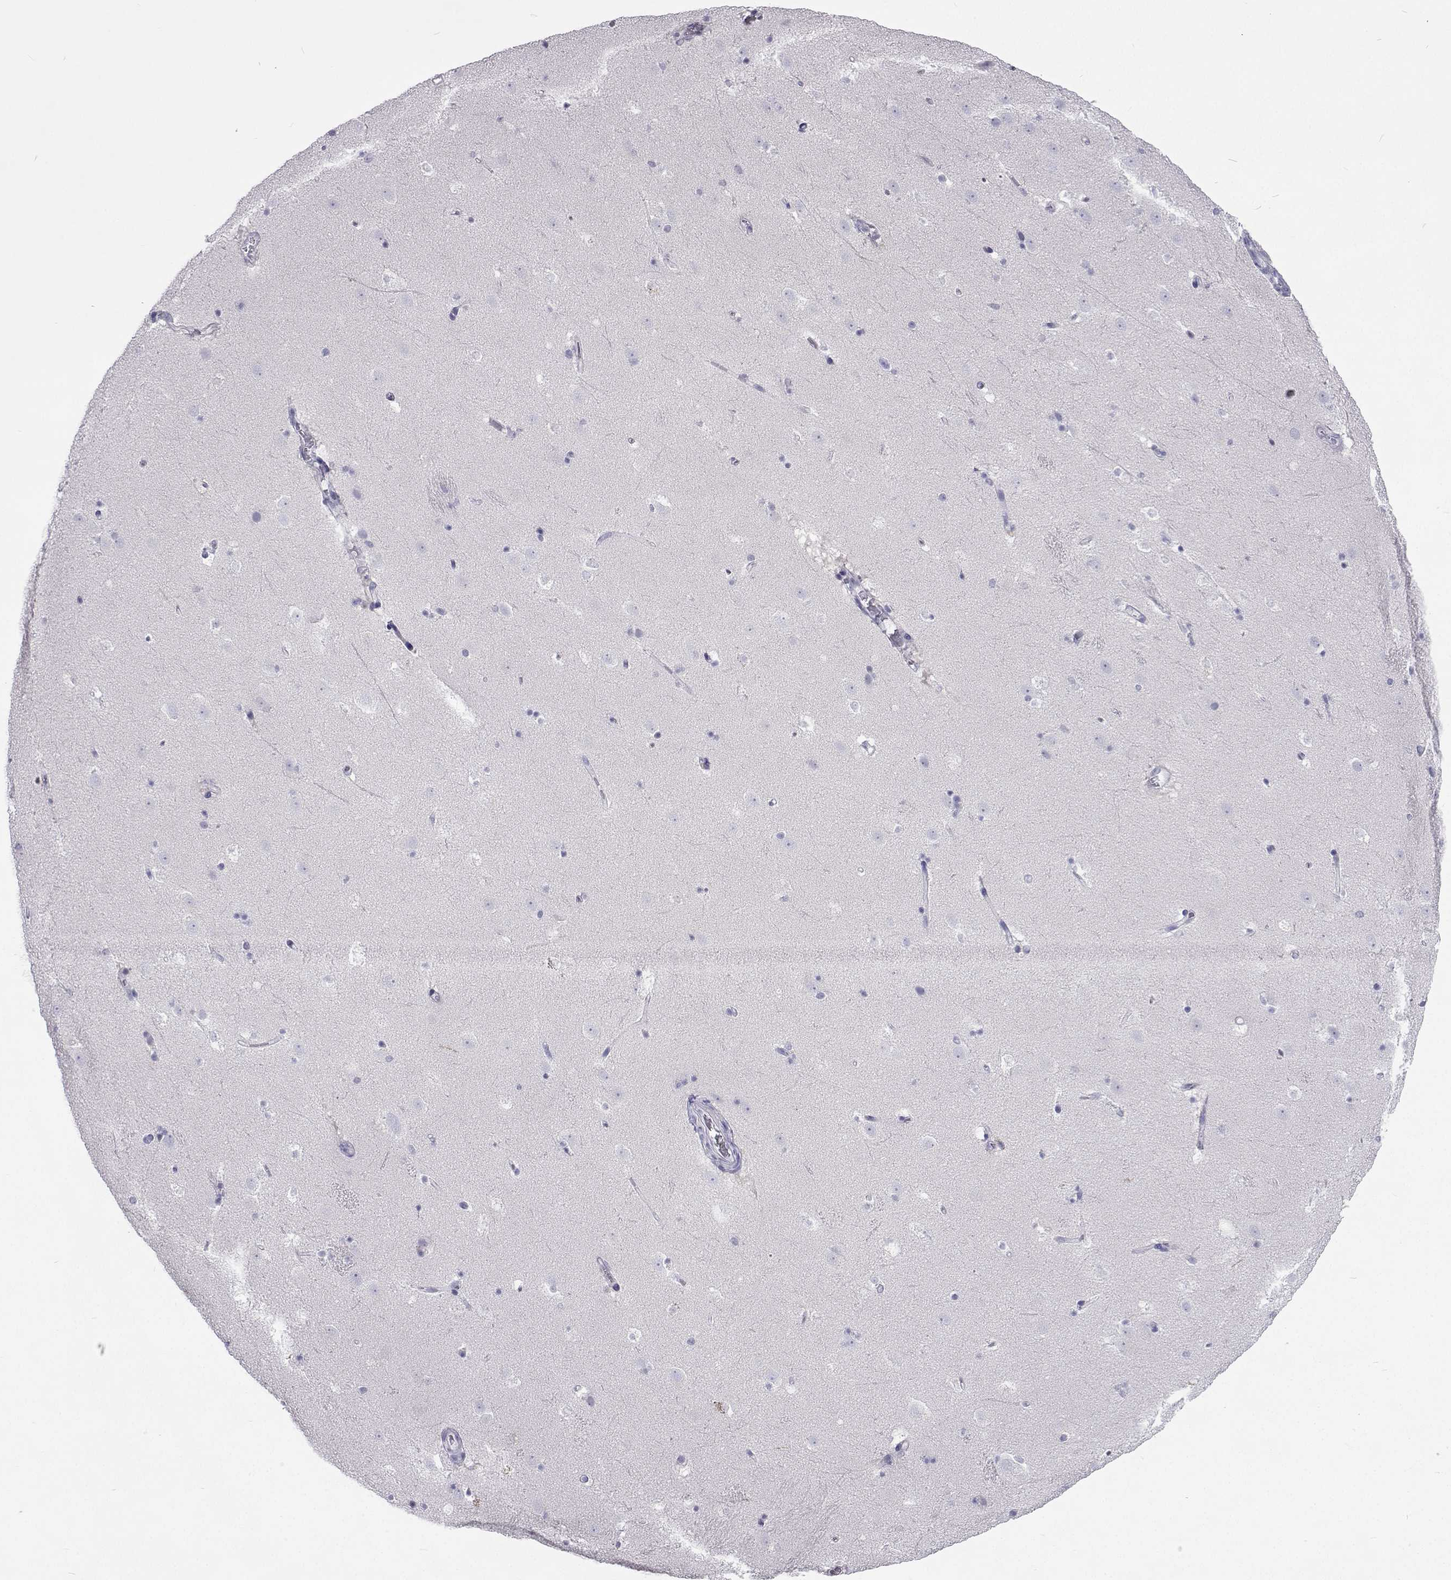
{"staining": {"intensity": "negative", "quantity": "none", "location": "none"}, "tissue": "caudate", "cell_type": "Glial cells", "image_type": "normal", "snomed": [{"axis": "morphology", "description": "Normal tissue, NOS"}, {"axis": "topography", "description": "Lateral ventricle wall"}], "caption": "IHC of benign caudate exhibits no staining in glial cells.", "gene": "GALM", "patient": {"sex": "male", "age": 37}}